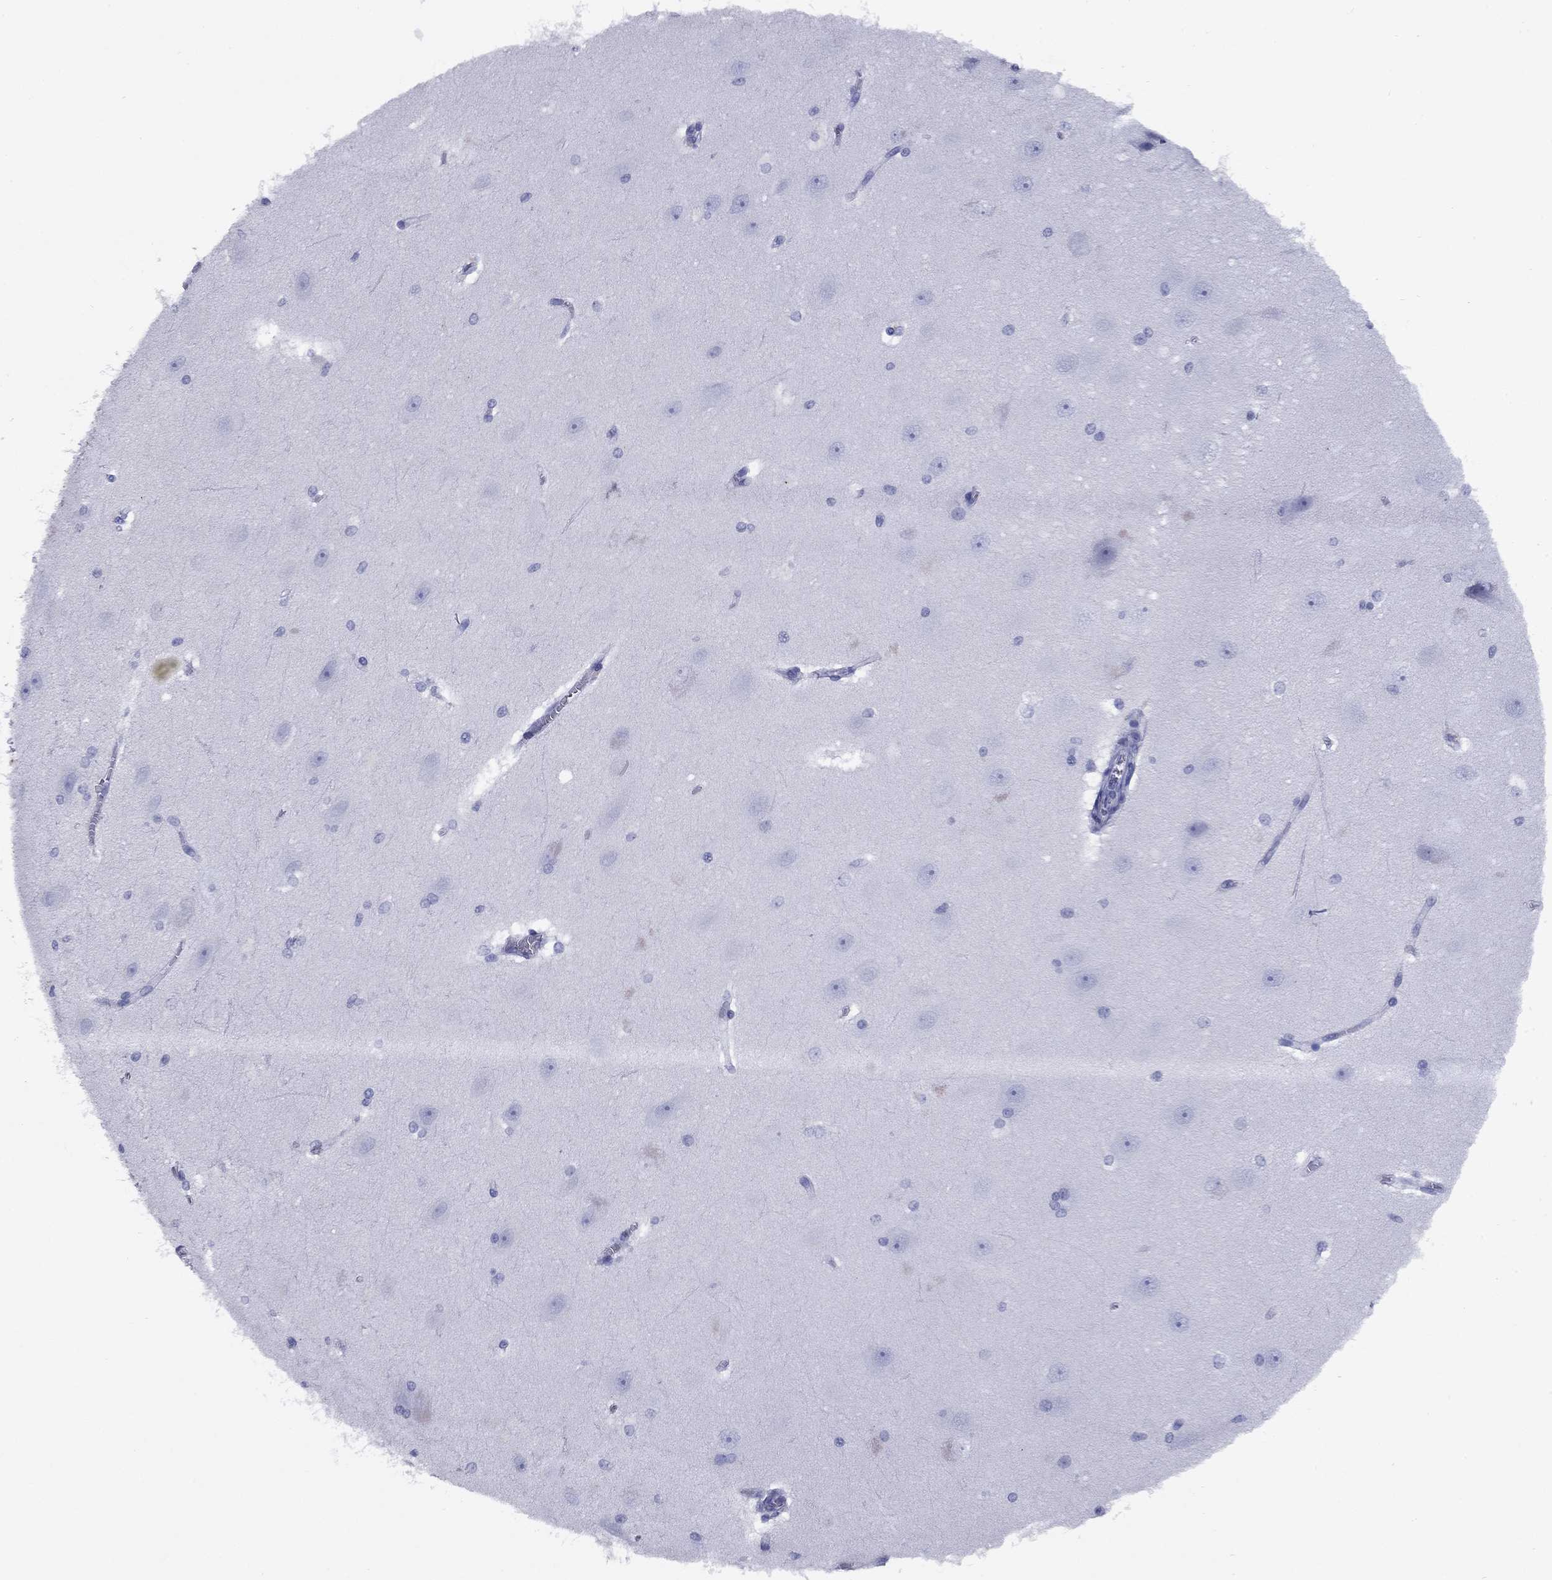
{"staining": {"intensity": "negative", "quantity": "none", "location": "none"}, "tissue": "hippocampus", "cell_type": "Glial cells", "image_type": "normal", "snomed": [{"axis": "morphology", "description": "Normal tissue, NOS"}, {"axis": "topography", "description": "Cerebral cortex"}, {"axis": "topography", "description": "Hippocampus"}], "caption": "Immunohistochemical staining of normal hippocampus demonstrates no significant positivity in glial cells. The staining was performed using DAB to visualize the protein expression in brown, while the nuclei were stained in blue with hematoxylin (Magnification: 20x).", "gene": "NPPA", "patient": {"sex": "female", "age": 19}}